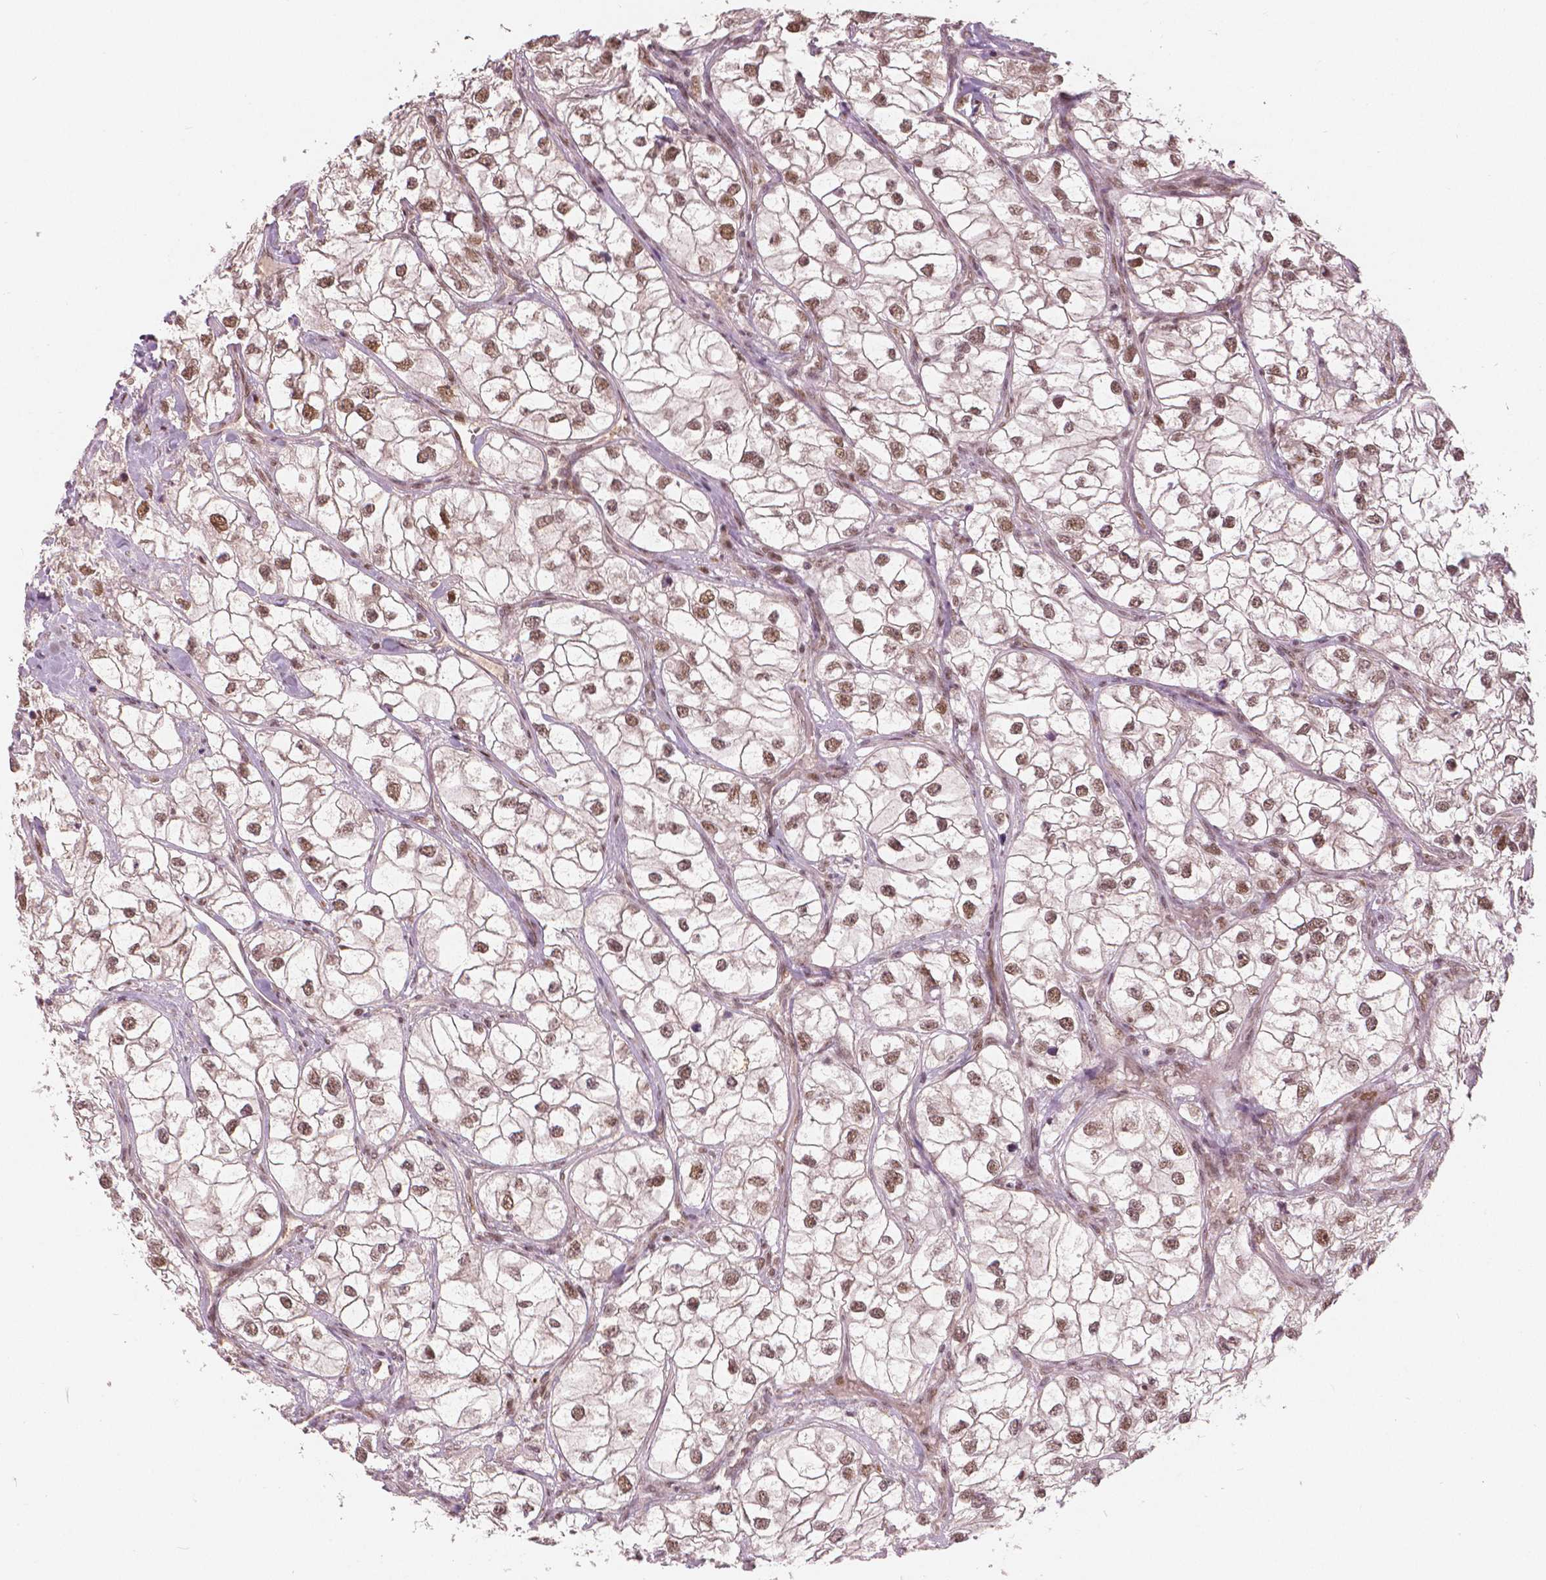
{"staining": {"intensity": "moderate", "quantity": ">75%", "location": "nuclear"}, "tissue": "renal cancer", "cell_type": "Tumor cells", "image_type": "cancer", "snomed": [{"axis": "morphology", "description": "Adenocarcinoma, NOS"}, {"axis": "topography", "description": "Kidney"}], "caption": "Renal adenocarcinoma was stained to show a protein in brown. There is medium levels of moderate nuclear staining in approximately >75% of tumor cells.", "gene": "NSD2", "patient": {"sex": "male", "age": 59}}